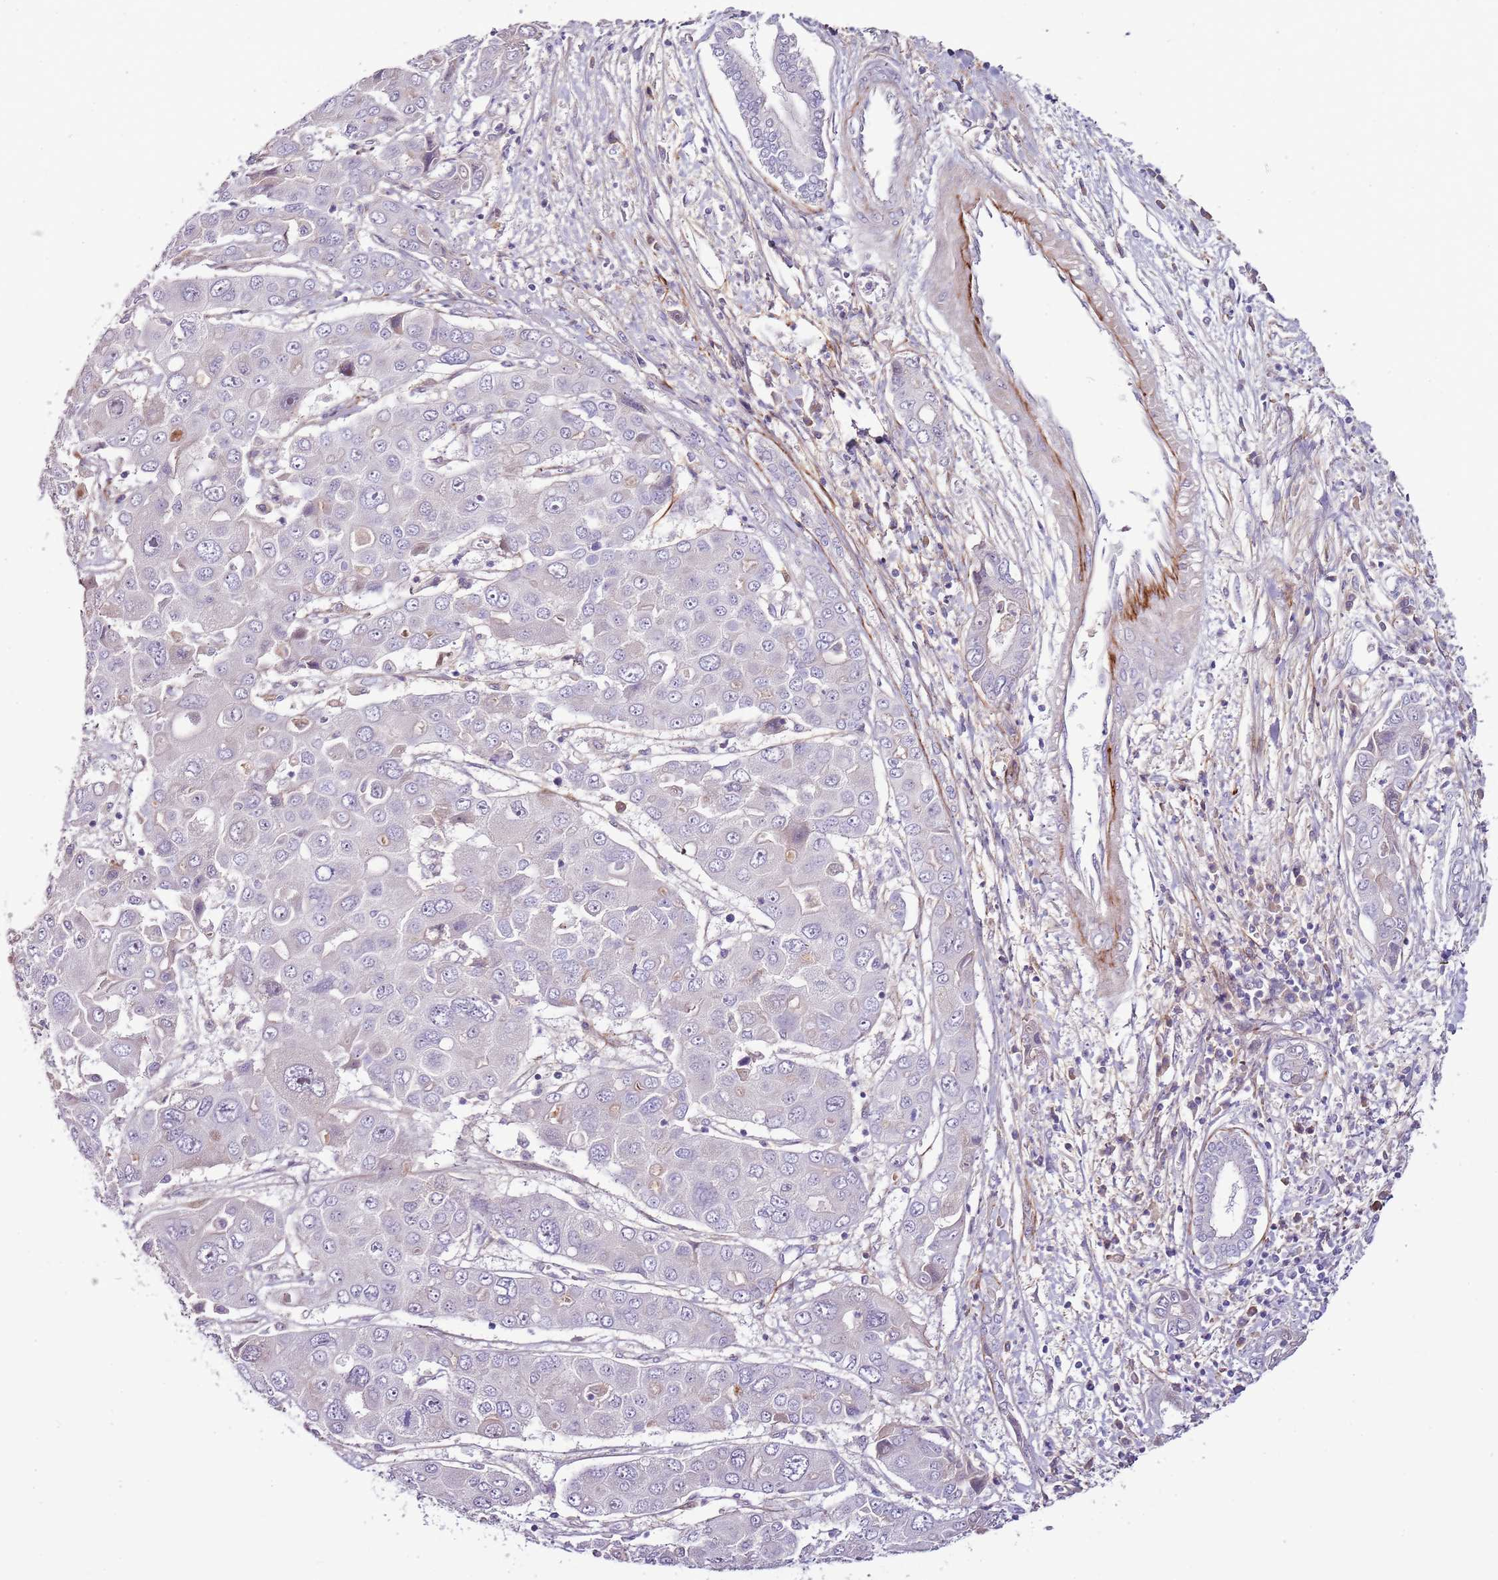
{"staining": {"intensity": "negative", "quantity": "none", "location": "none"}, "tissue": "liver cancer", "cell_type": "Tumor cells", "image_type": "cancer", "snomed": [{"axis": "morphology", "description": "Cholangiocarcinoma"}, {"axis": "topography", "description": "Liver"}], "caption": "The photomicrograph reveals no staining of tumor cells in liver cancer (cholangiocarcinoma).", "gene": "NKX2-3", "patient": {"sex": "male", "age": 67}}